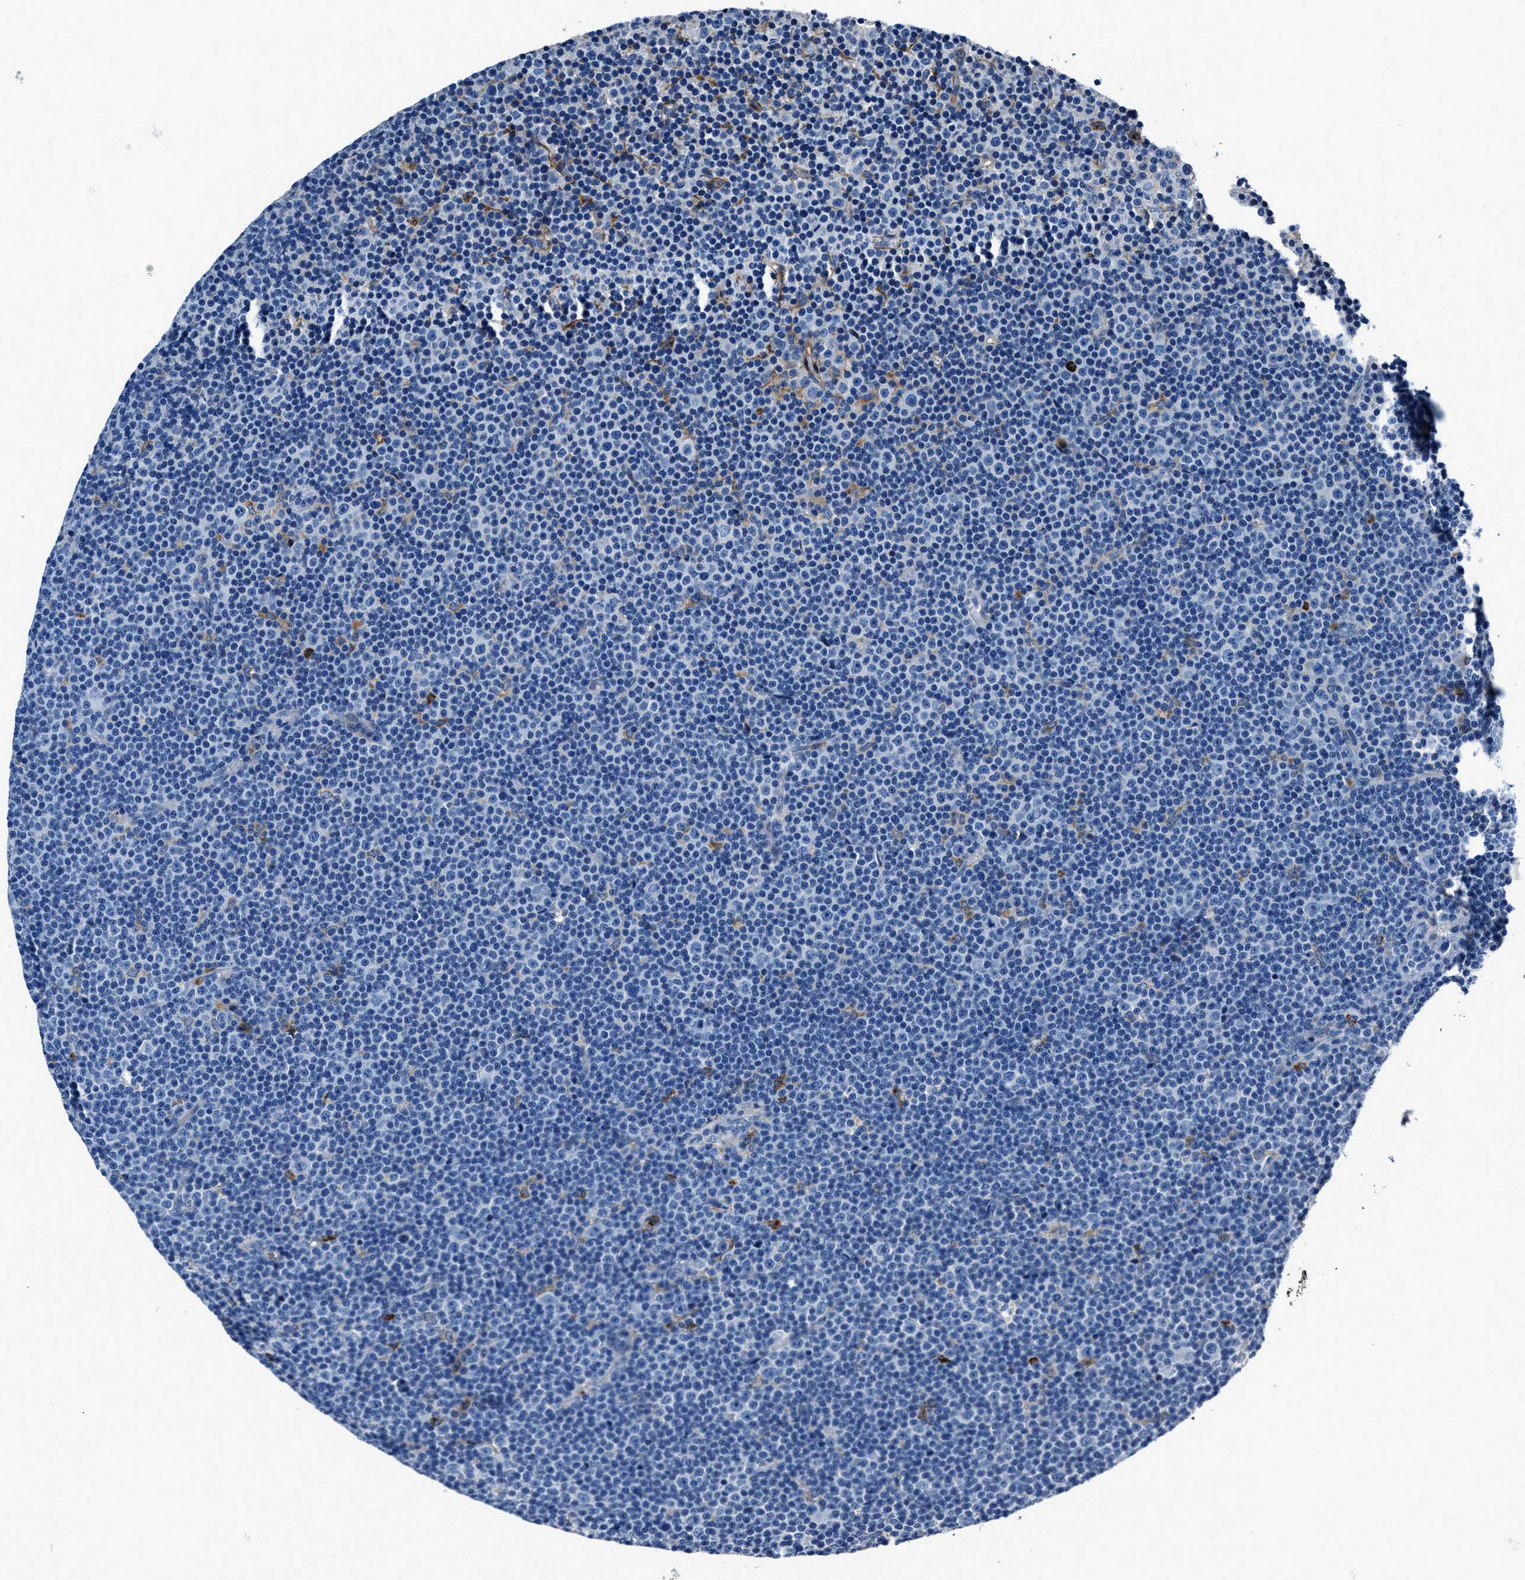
{"staining": {"intensity": "negative", "quantity": "none", "location": "none"}, "tissue": "lymphoma", "cell_type": "Tumor cells", "image_type": "cancer", "snomed": [{"axis": "morphology", "description": "Malignant lymphoma, non-Hodgkin's type, Low grade"}, {"axis": "topography", "description": "Lymph node"}], "caption": "A histopathology image of malignant lymphoma, non-Hodgkin's type (low-grade) stained for a protein exhibits no brown staining in tumor cells. (Brightfield microscopy of DAB immunohistochemistry at high magnification).", "gene": "FGL2", "patient": {"sex": "female", "age": 67}}